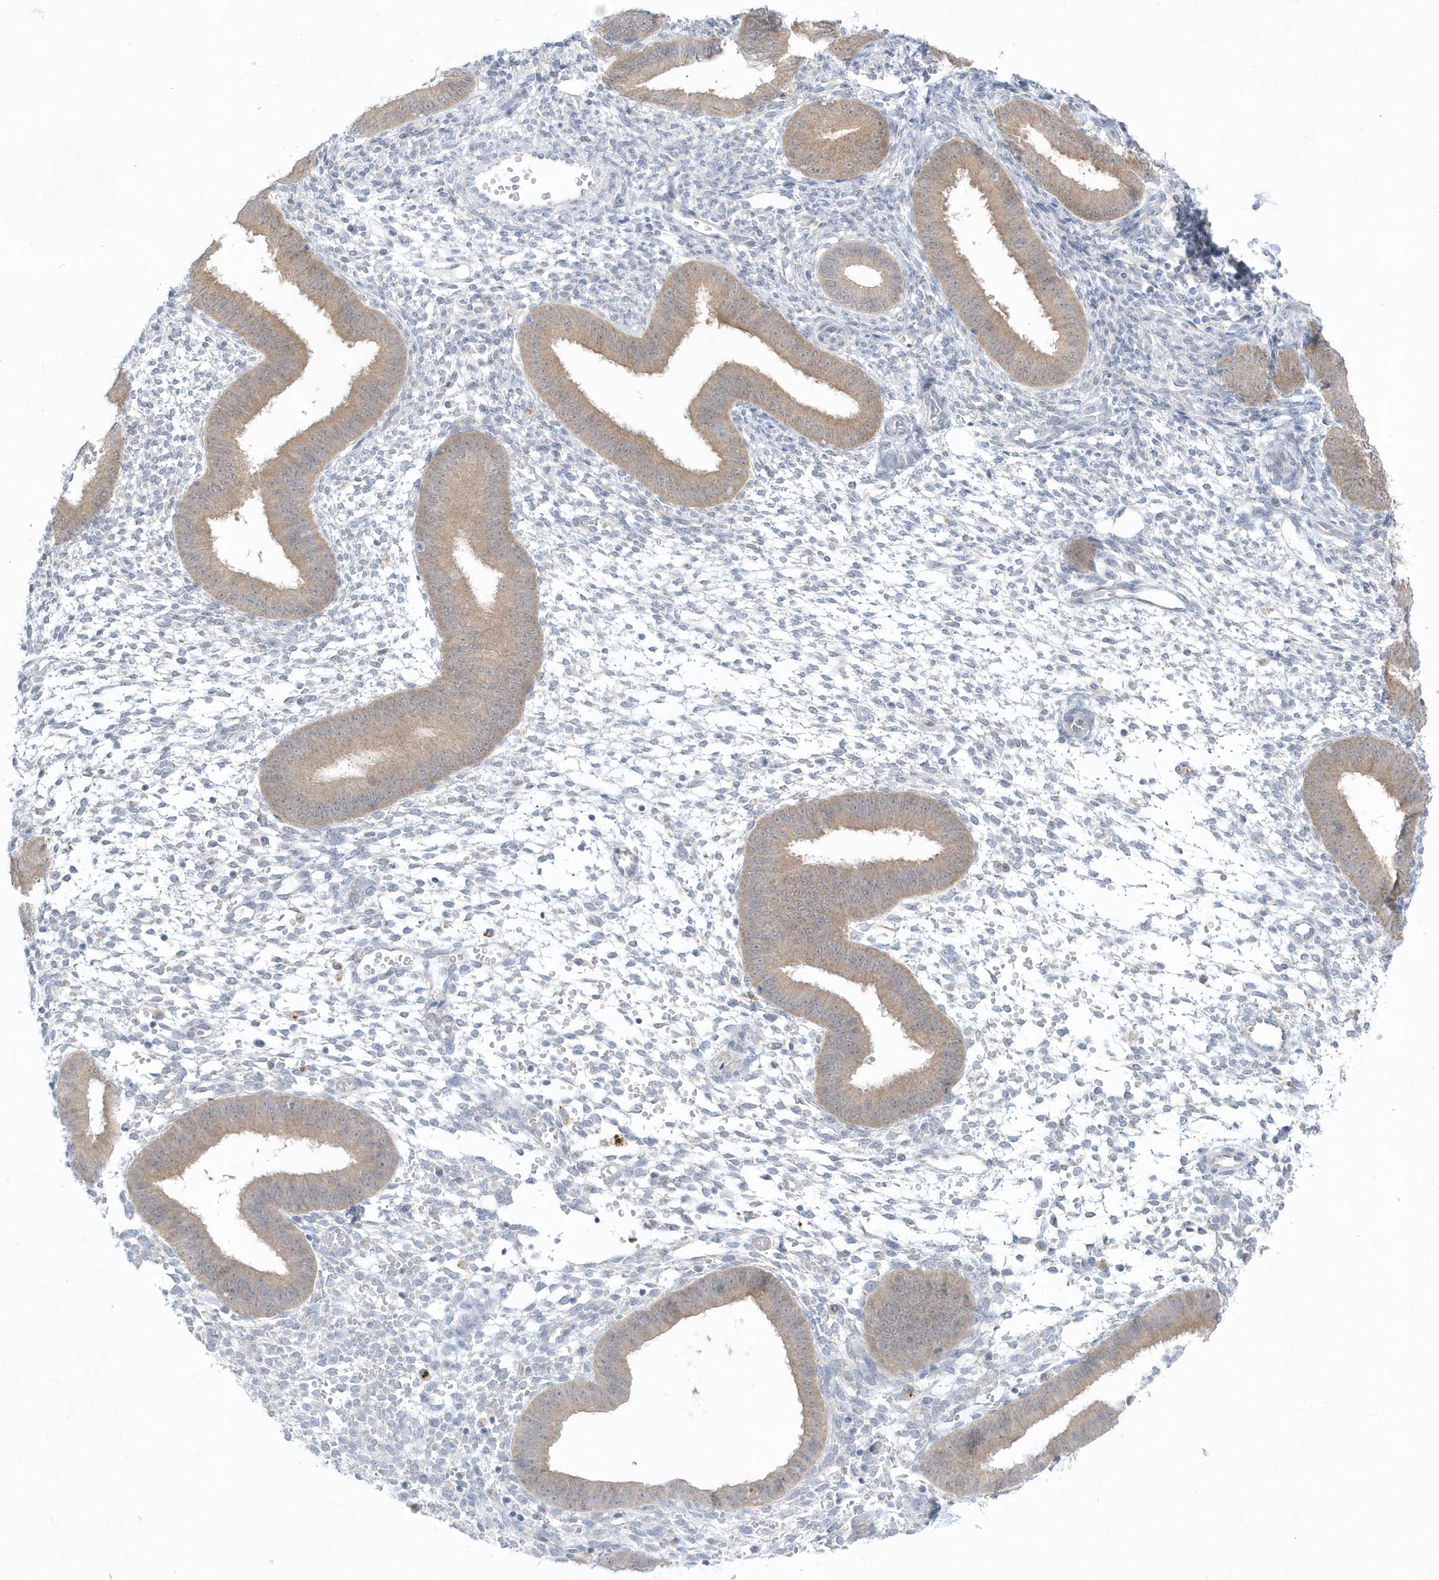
{"staining": {"intensity": "negative", "quantity": "none", "location": "none"}, "tissue": "endometrium", "cell_type": "Cells in endometrial stroma", "image_type": "normal", "snomed": [{"axis": "morphology", "description": "Normal tissue, NOS"}, {"axis": "topography", "description": "Uterus"}, {"axis": "topography", "description": "Endometrium"}], "caption": "This is an IHC image of normal endometrium. There is no positivity in cells in endometrial stroma.", "gene": "PCBD1", "patient": {"sex": "female", "age": 48}}